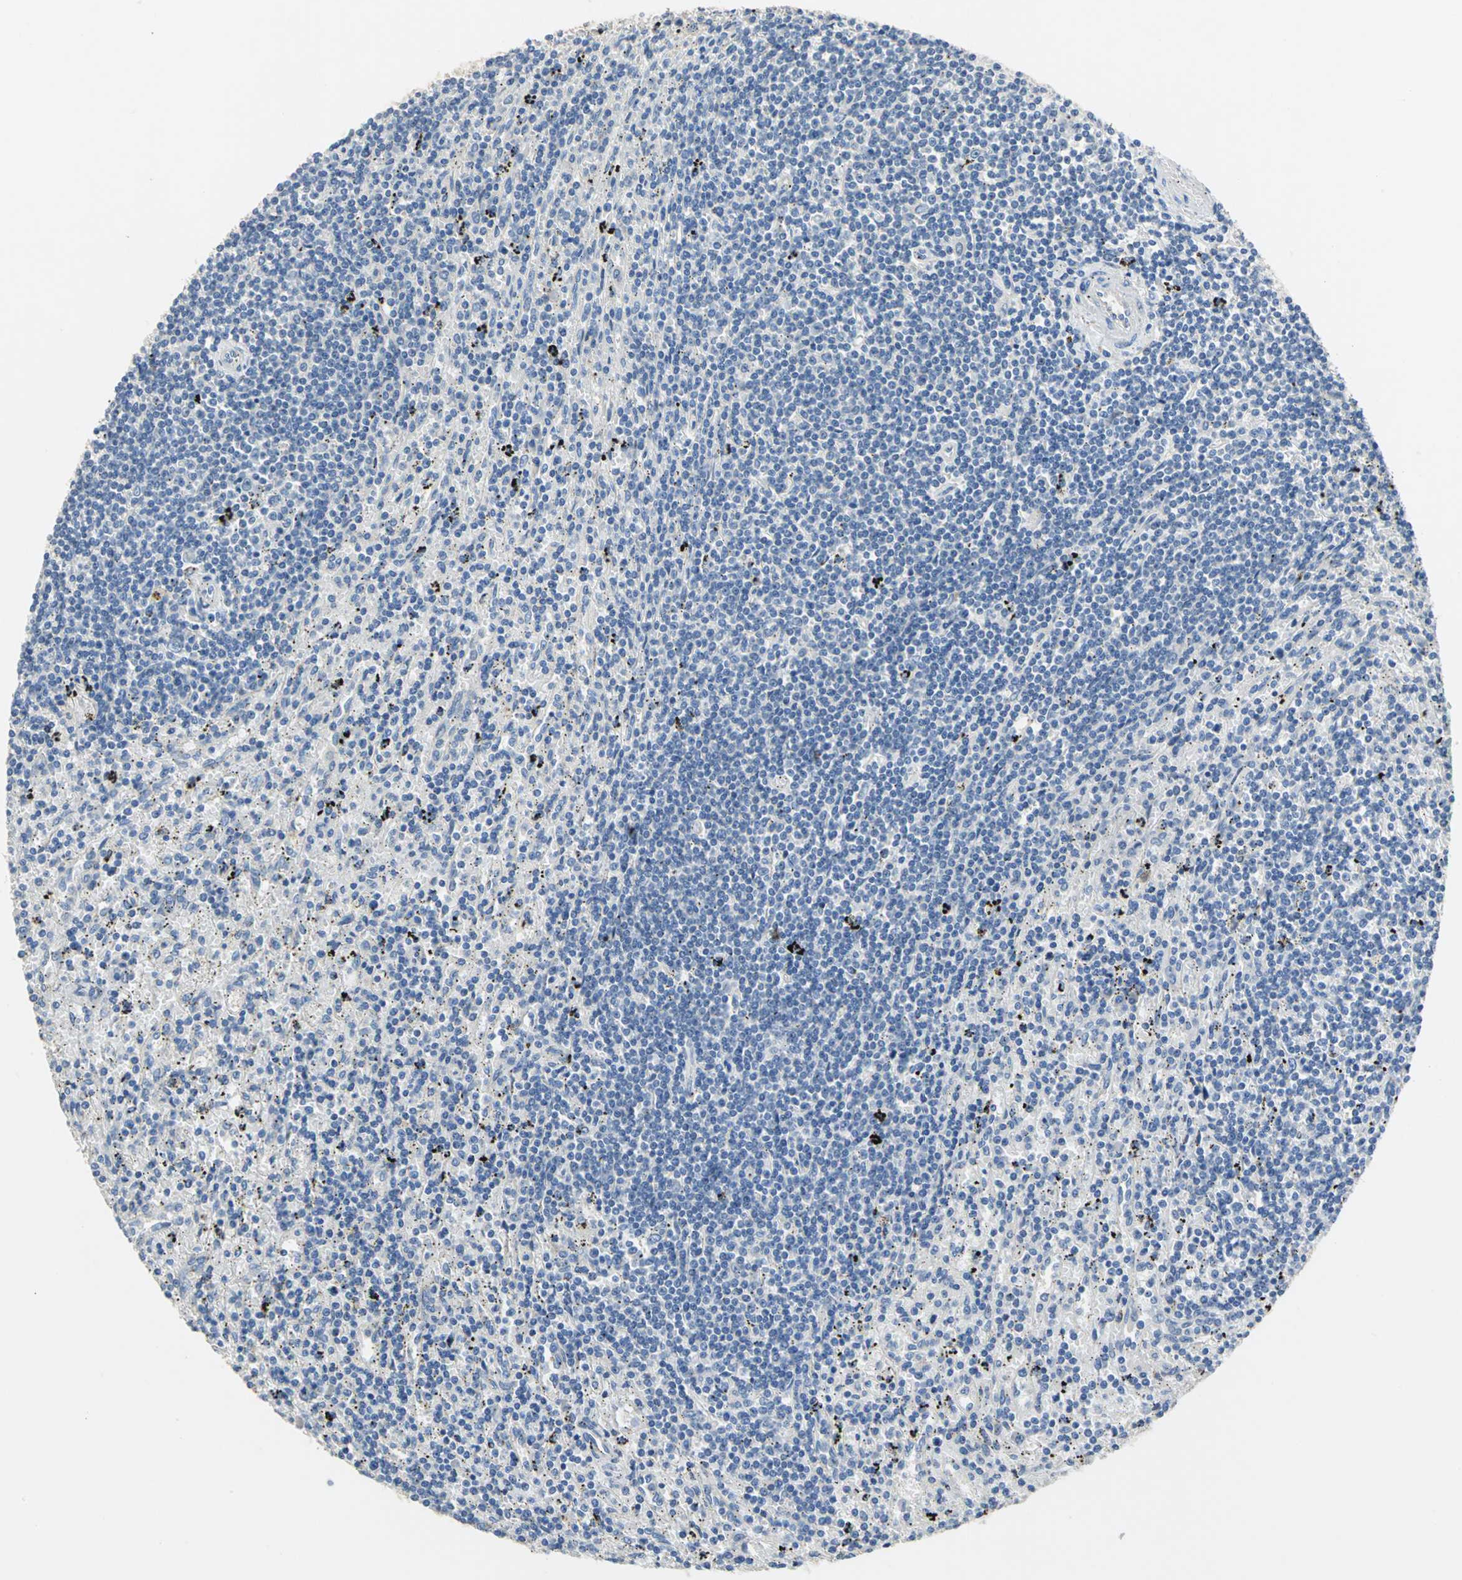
{"staining": {"intensity": "negative", "quantity": "none", "location": "none"}, "tissue": "lymphoma", "cell_type": "Tumor cells", "image_type": "cancer", "snomed": [{"axis": "morphology", "description": "Malignant lymphoma, non-Hodgkin's type, Low grade"}, {"axis": "topography", "description": "Spleen"}], "caption": "Low-grade malignant lymphoma, non-Hodgkin's type was stained to show a protein in brown. There is no significant staining in tumor cells.", "gene": "IL17RB", "patient": {"sex": "male", "age": 76}}